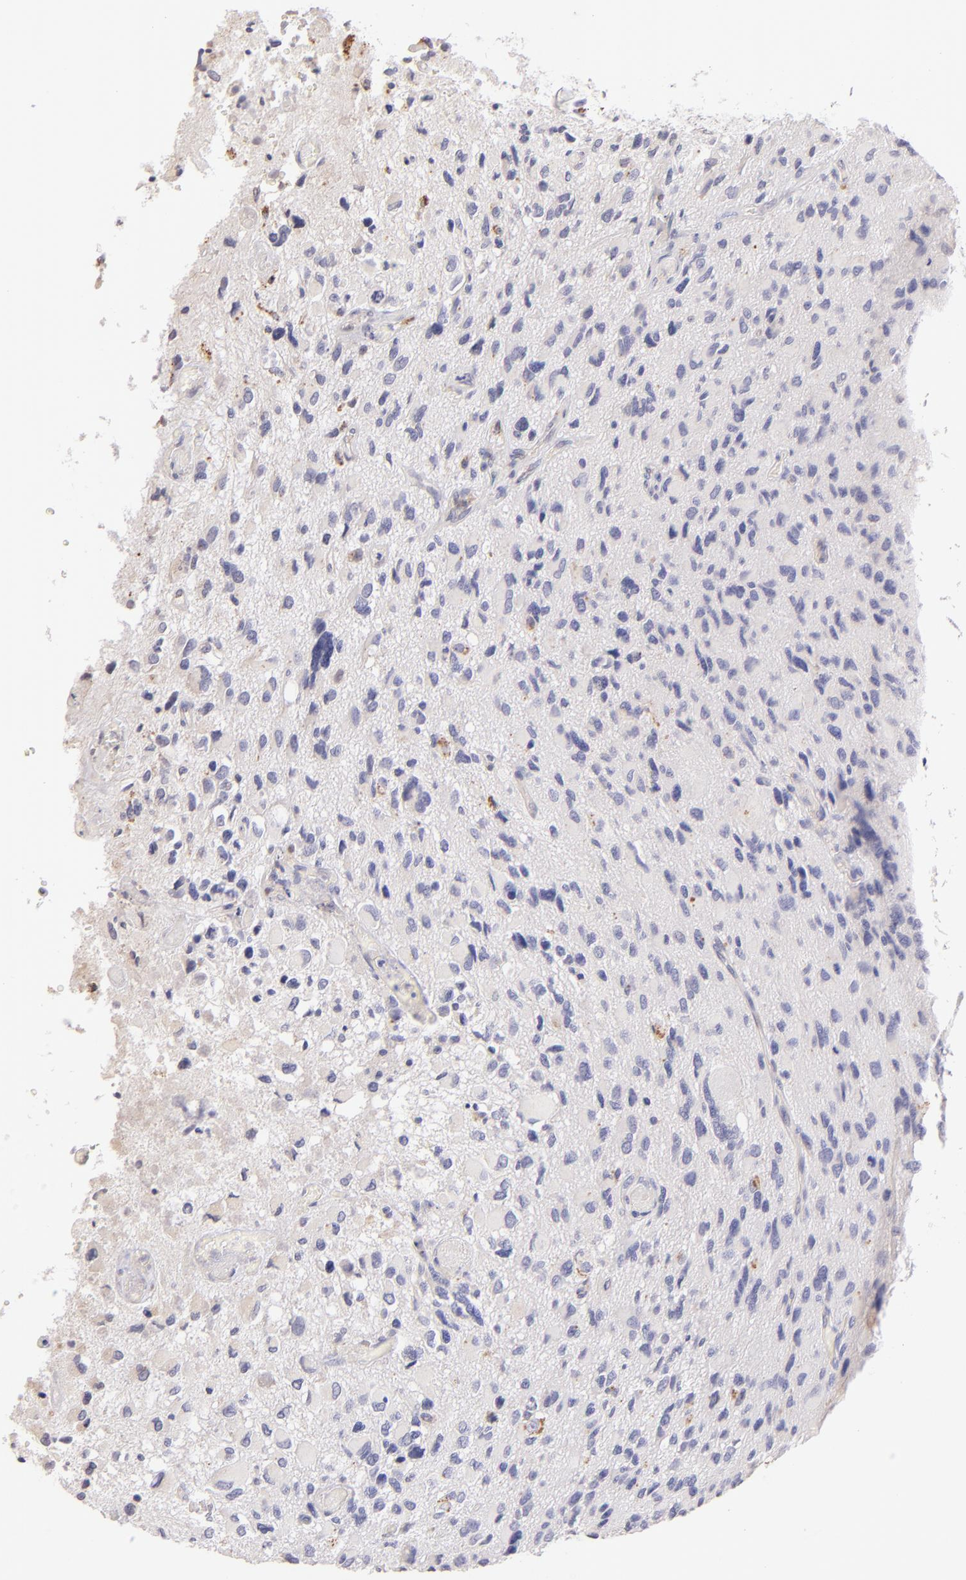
{"staining": {"intensity": "negative", "quantity": "none", "location": "none"}, "tissue": "glioma", "cell_type": "Tumor cells", "image_type": "cancer", "snomed": [{"axis": "morphology", "description": "Glioma, malignant, High grade"}, {"axis": "topography", "description": "Brain"}], "caption": "The histopathology image displays no staining of tumor cells in high-grade glioma (malignant).", "gene": "ZAP70", "patient": {"sex": "male", "age": 69}}